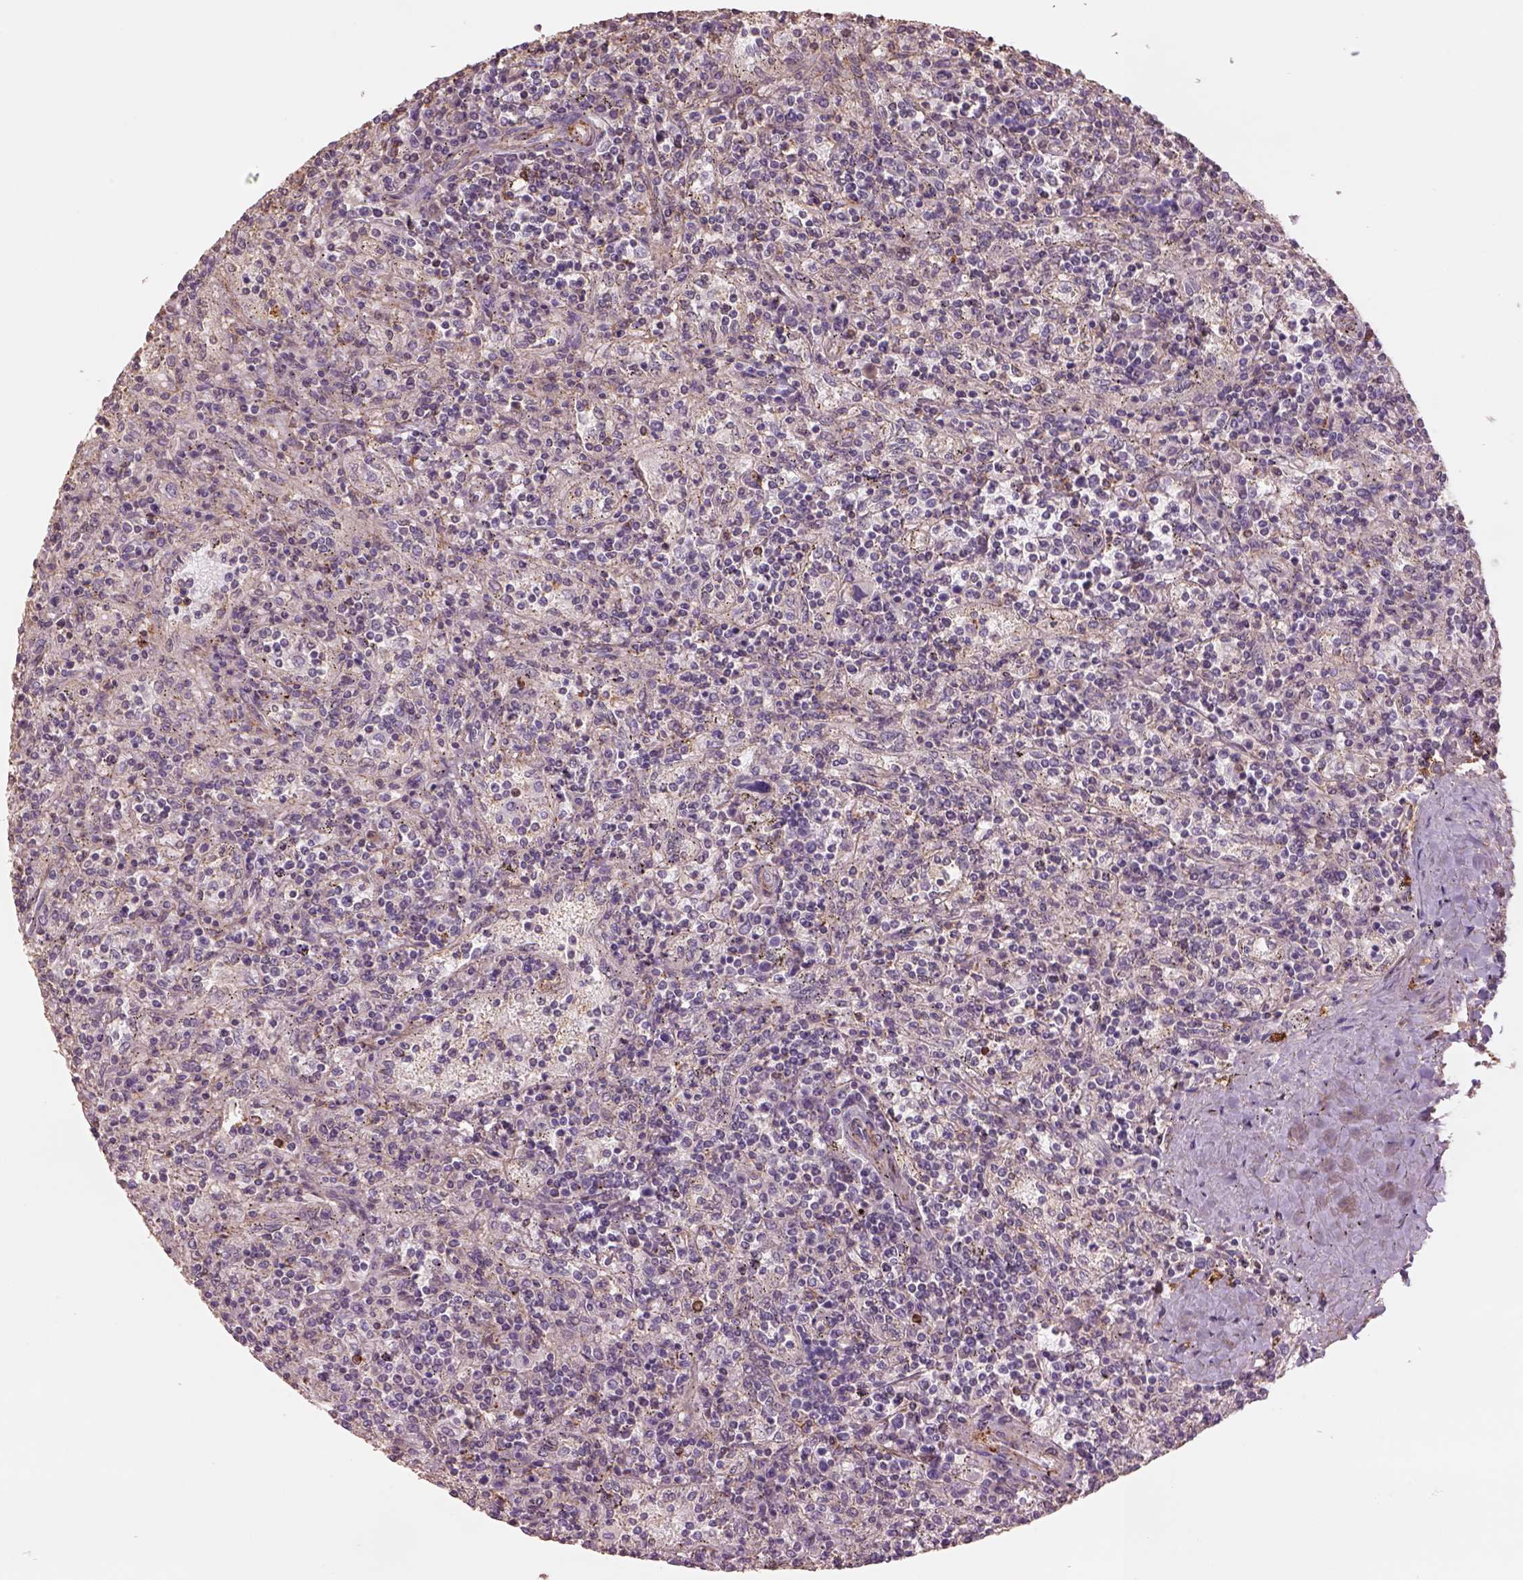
{"staining": {"intensity": "negative", "quantity": "none", "location": "none"}, "tissue": "lymphoma", "cell_type": "Tumor cells", "image_type": "cancer", "snomed": [{"axis": "morphology", "description": "Malignant lymphoma, non-Hodgkin's type, Low grade"}, {"axis": "topography", "description": "Spleen"}], "caption": "Immunohistochemistry (IHC) image of lymphoma stained for a protein (brown), which displays no staining in tumor cells.", "gene": "LIN7A", "patient": {"sex": "male", "age": 62}}